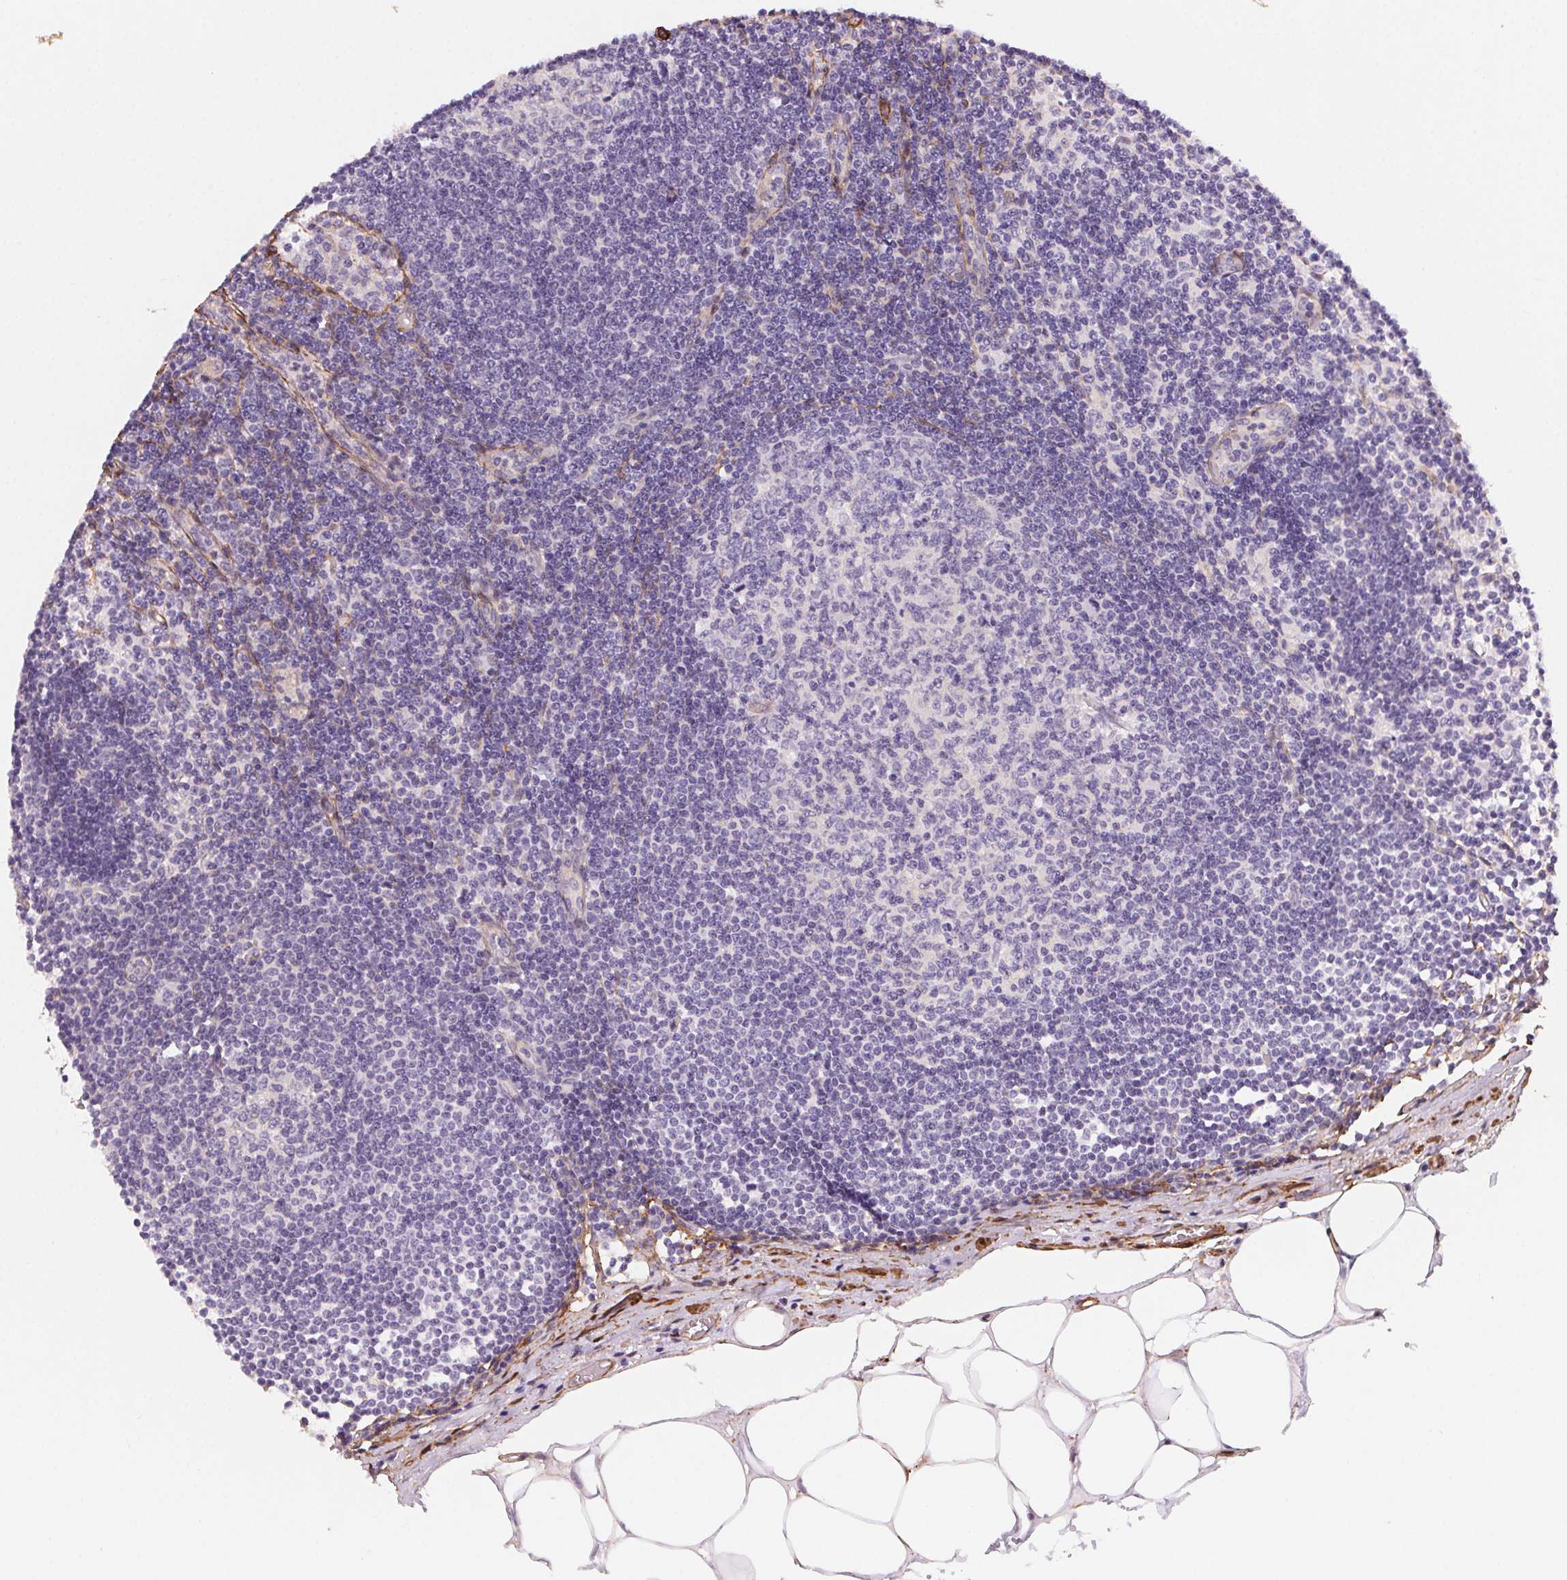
{"staining": {"intensity": "negative", "quantity": "none", "location": "none"}, "tissue": "lymph node", "cell_type": "Germinal center cells", "image_type": "normal", "snomed": [{"axis": "morphology", "description": "Normal tissue, NOS"}, {"axis": "topography", "description": "Lymph node"}], "caption": "This is an IHC image of benign lymph node. There is no expression in germinal center cells.", "gene": "GPX8", "patient": {"sex": "female", "age": 69}}